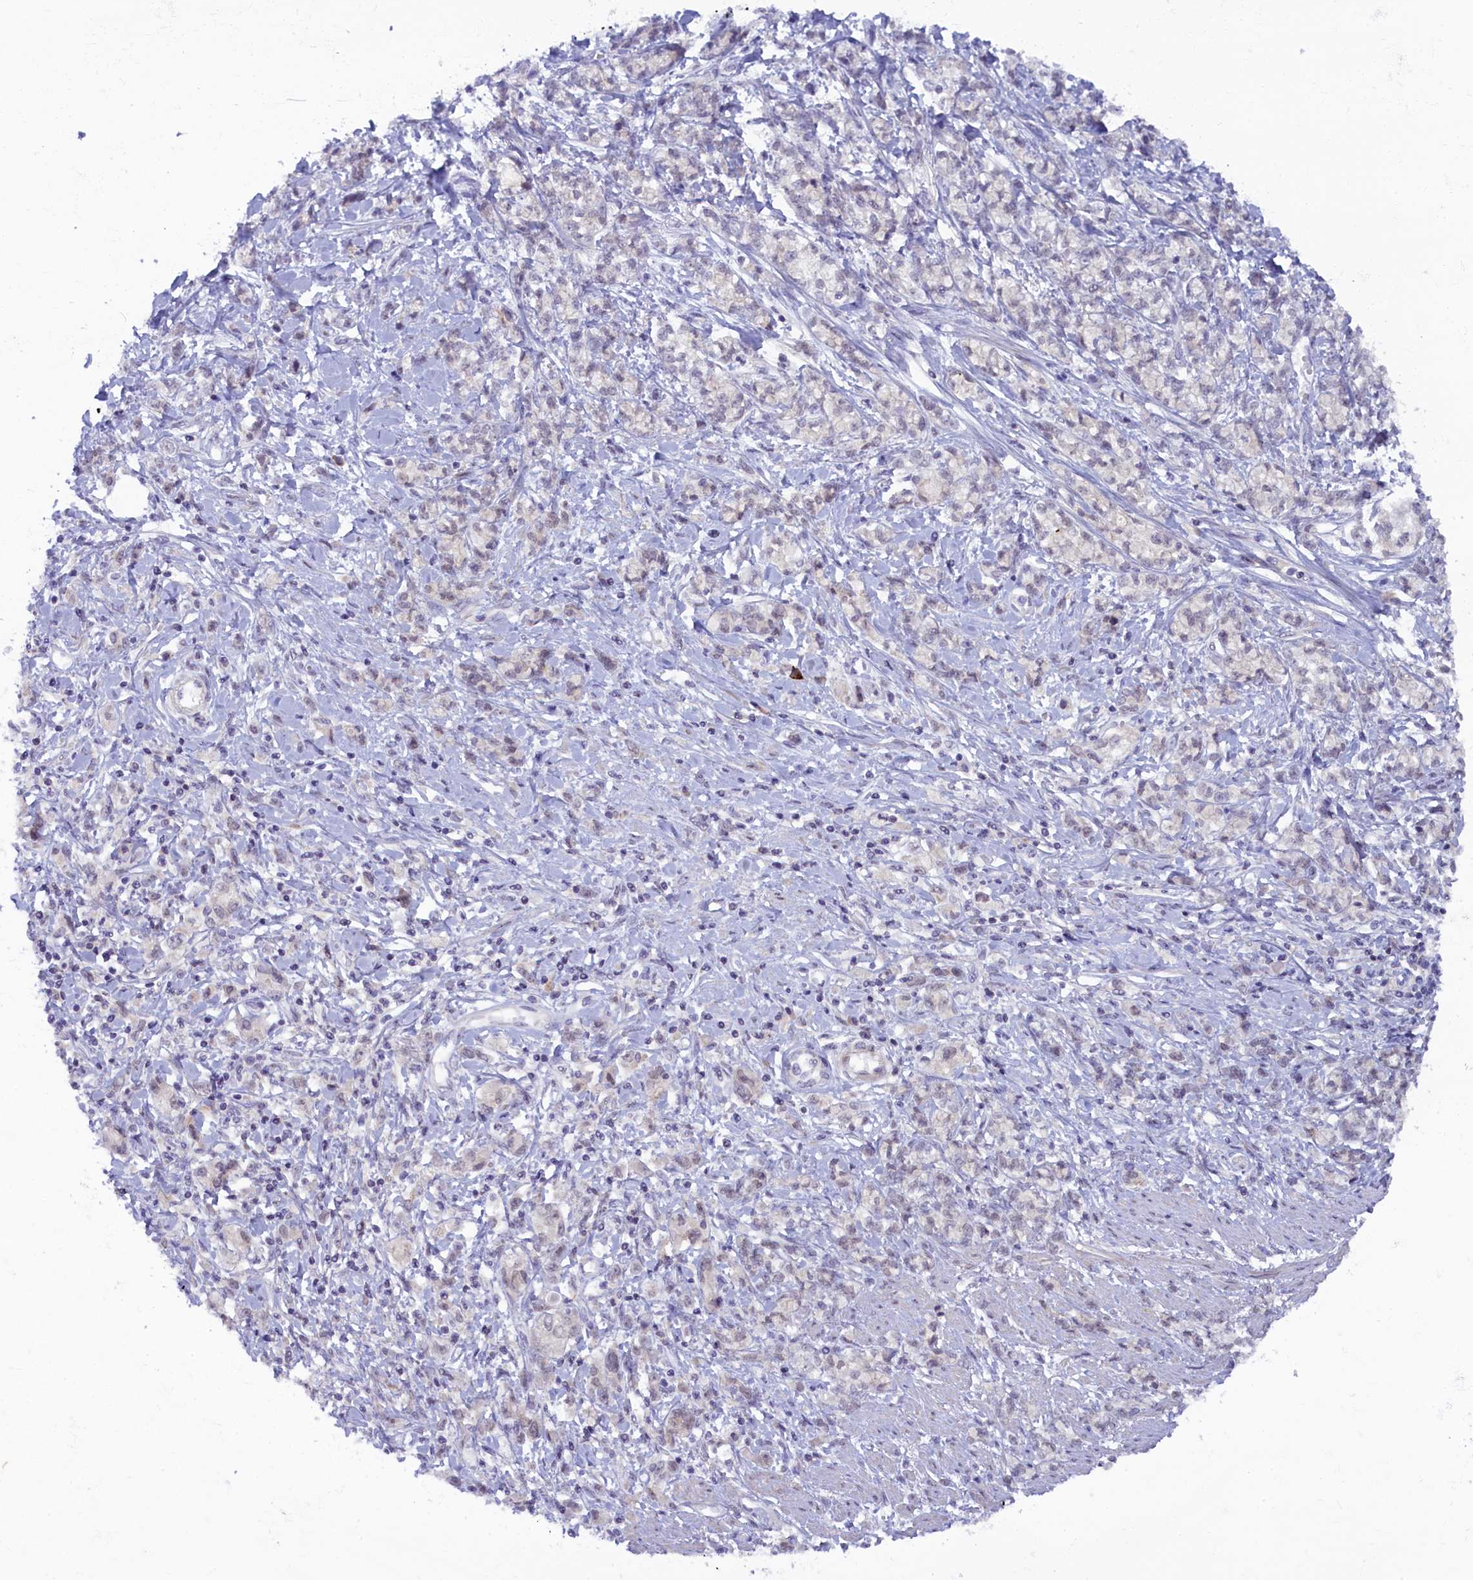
{"staining": {"intensity": "negative", "quantity": "none", "location": "none"}, "tissue": "stomach cancer", "cell_type": "Tumor cells", "image_type": "cancer", "snomed": [{"axis": "morphology", "description": "Adenocarcinoma, NOS"}, {"axis": "topography", "description": "Stomach"}], "caption": "This is a micrograph of immunohistochemistry staining of stomach cancer, which shows no expression in tumor cells.", "gene": "CRAMP1", "patient": {"sex": "female", "age": 76}}